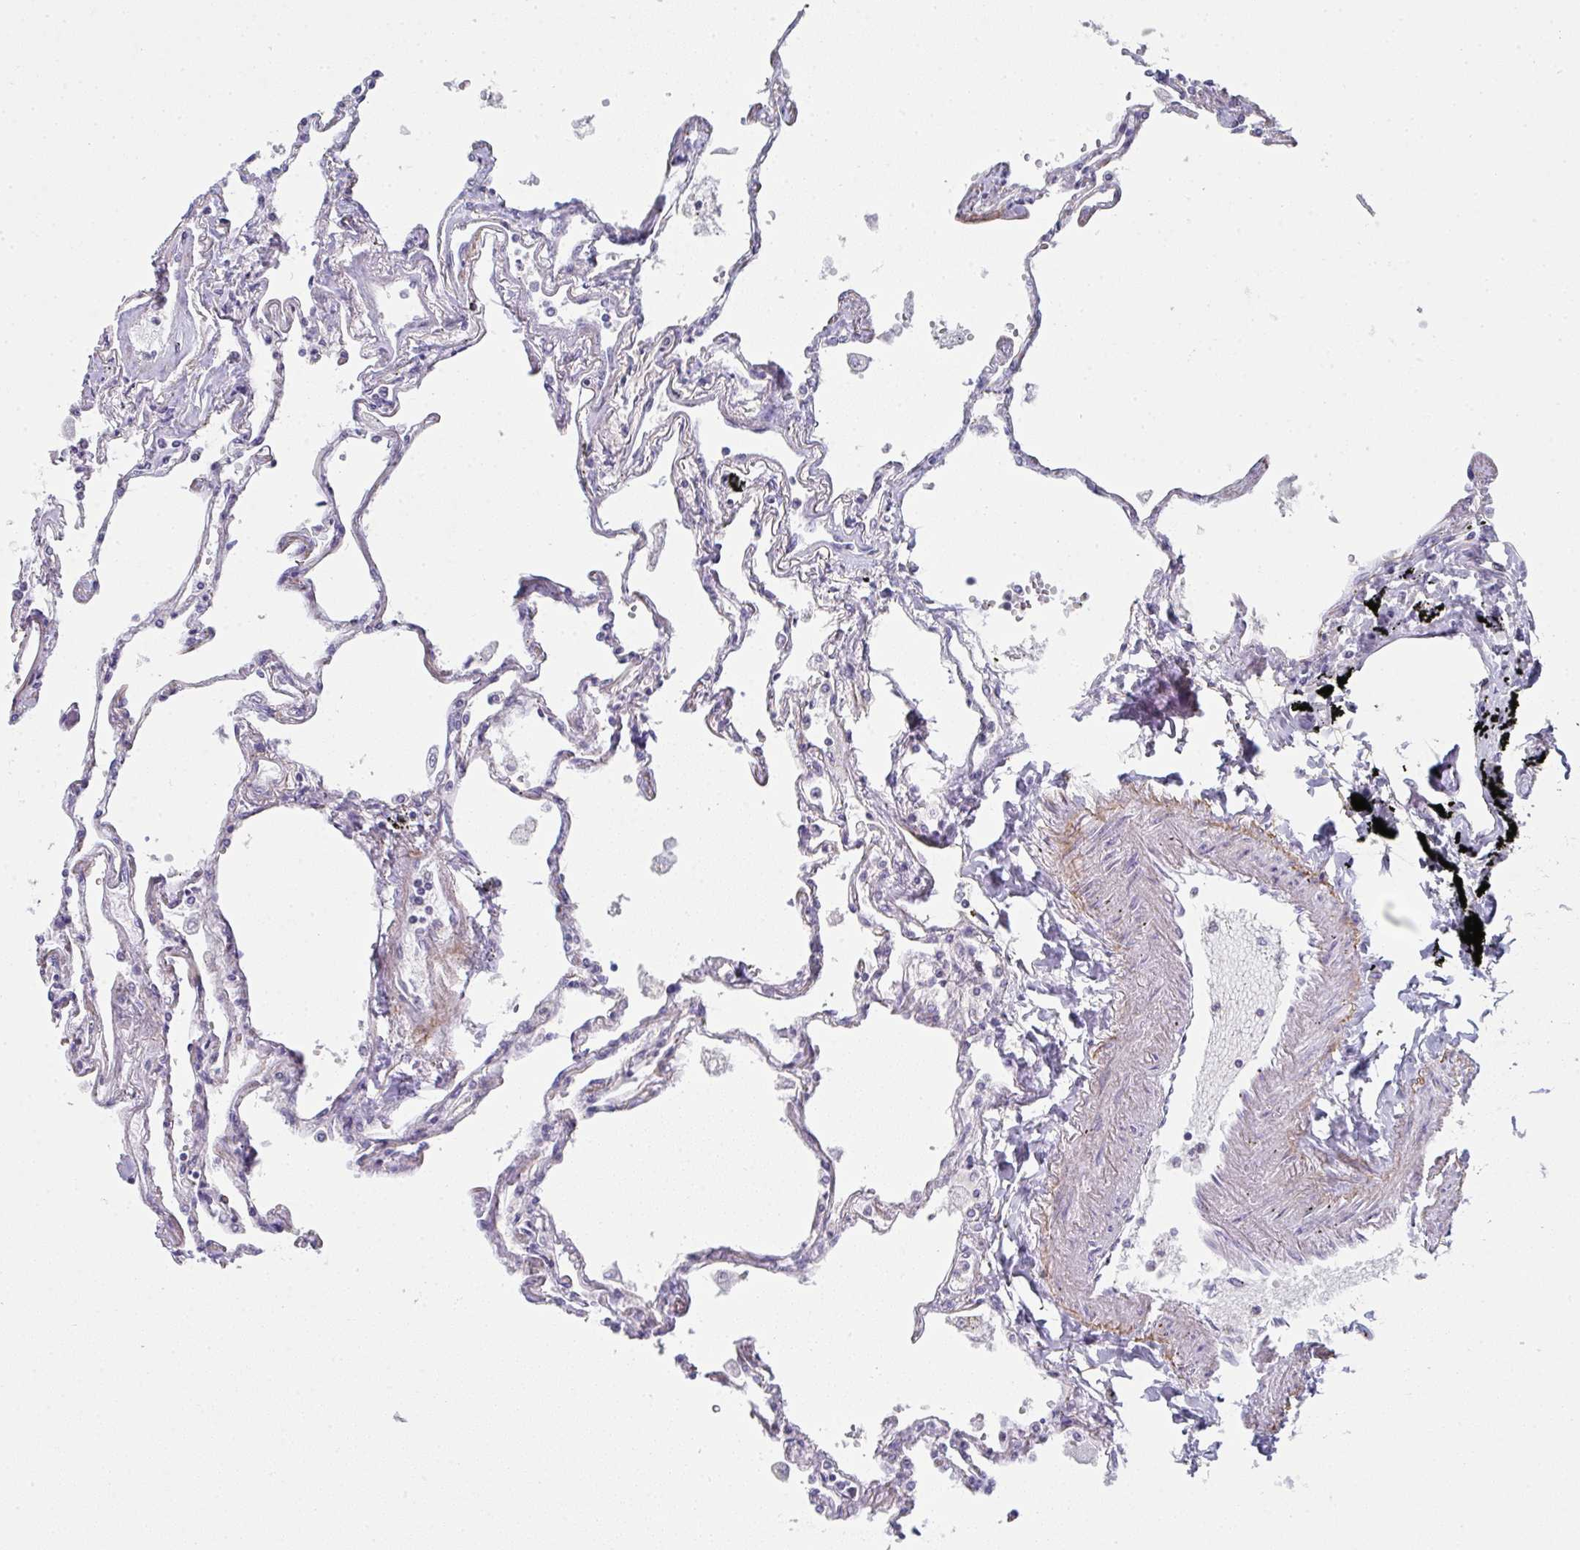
{"staining": {"intensity": "negative", "quantity": "none", "location": "none"}, "tissue": "lung", "cell_type": "Alveolar cells", "image_type": "normal", "snomed": [{"axis": "morphology", "description": "Normal tissue, NOS"}, {"axis": "topography", "description": "Lung"}], "caption": "This is a image of IHC staining of unremarkable lung, which shows no expression in alveolar cells.", "gene": "A1CF", "patient": {"sex": "female", "age": 67}}